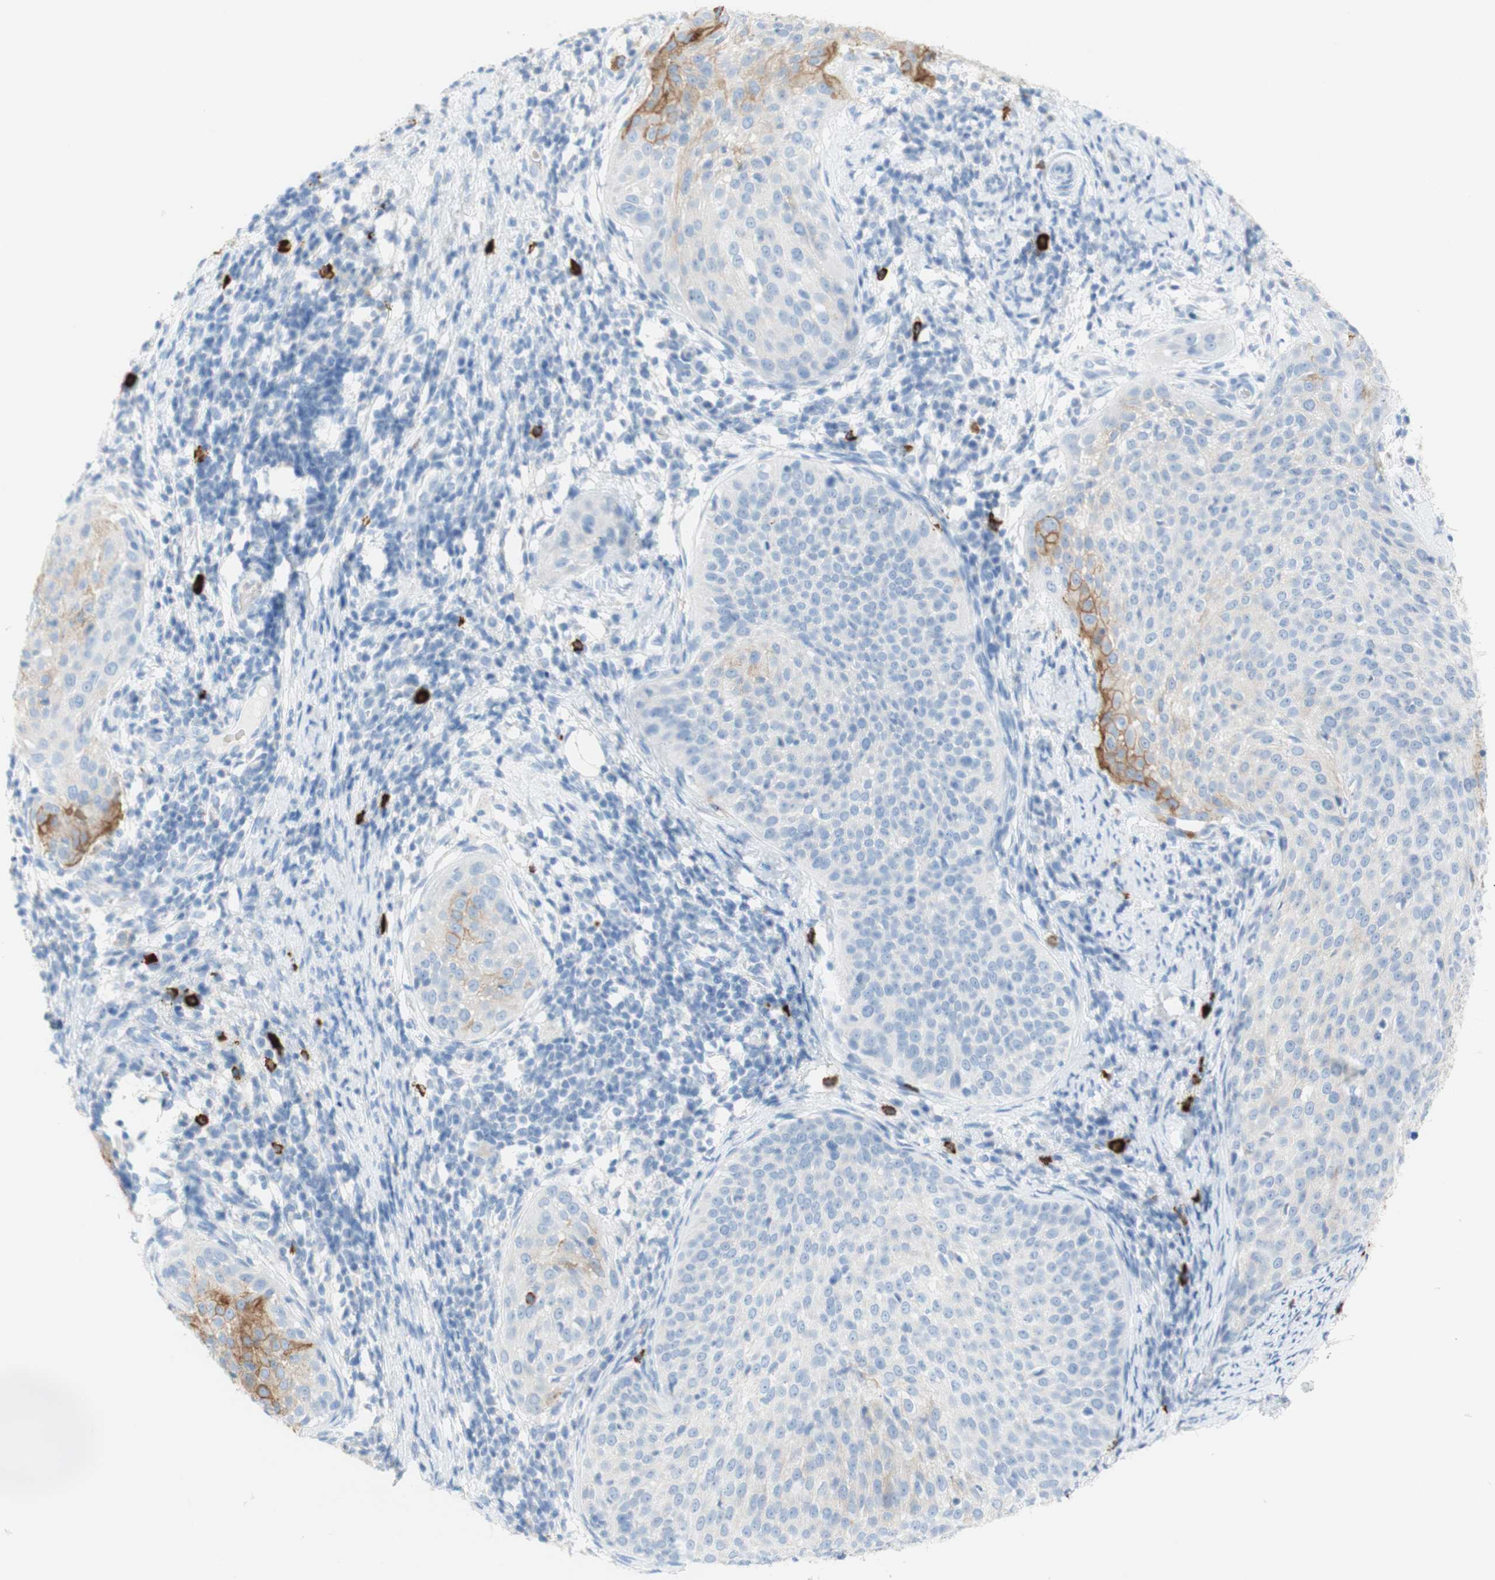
{"staining": {"intensity": "moderate", "quantity": "<25%", "location": "cytoplasmic/membranous"}, "tissue": "cervical cancer", "cell_type": "Tumor cells", "image_type": "cancer", "snomed": [{"axis": "morphology", "description": "Squamous cell carcinoma, NOS"}, {"axis": "topography", "description": "Cervix"}], "caption": "This is a histology image of immunohistochemistry staining of cervical squamous cell carcinoma, which shows moderate positivity in the cytoplasmic/membranous of tumor cells.", "gene": "CEACAM1", "patient": {"sex": "female", "age": 51}}